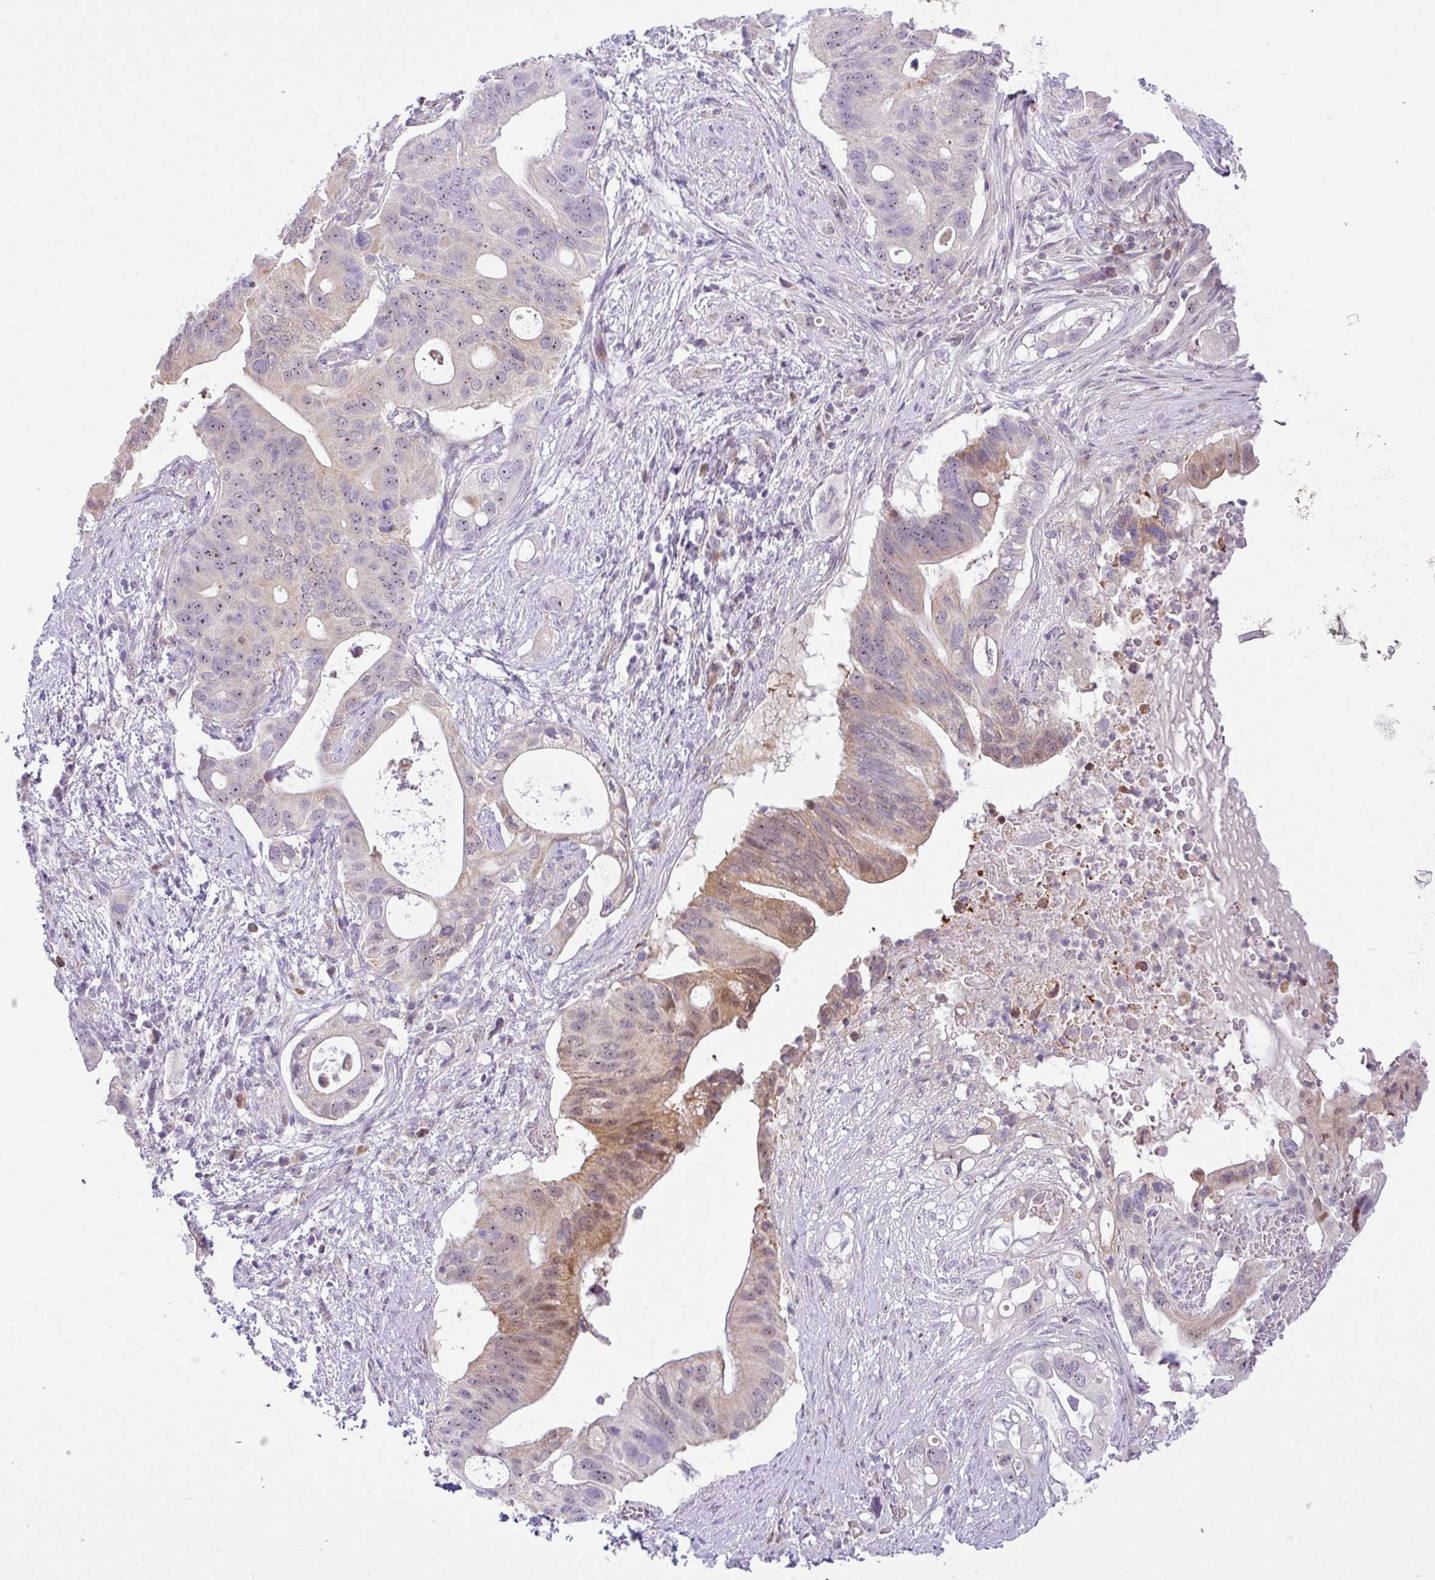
{"staining": {"intensity": "weak", "quantity": "25%-75%", "location": "cytoplasmic/membranous,nuclear"}, "tissue": "pancreatic cancer", "cell_type": "Tumor cells", "image_type": "cancer", "snomed": [{"axis": "morphology", "description": "Adenocarcinoma, NOS"}, {"axis": "topography", "description": "Pancreas"}], "caption": "Pancreatic adenocarcinoma tissue shows weak cytoplasmic/membranous and nuclear expression in about 25%-75% of tumor cells (DAB (3,3'-diaminobenzidine) = brown stain, brightfield microscopy at high magnification).", "gene": "NDUFB2", "patient": {"sex": "female", "age": 72}}